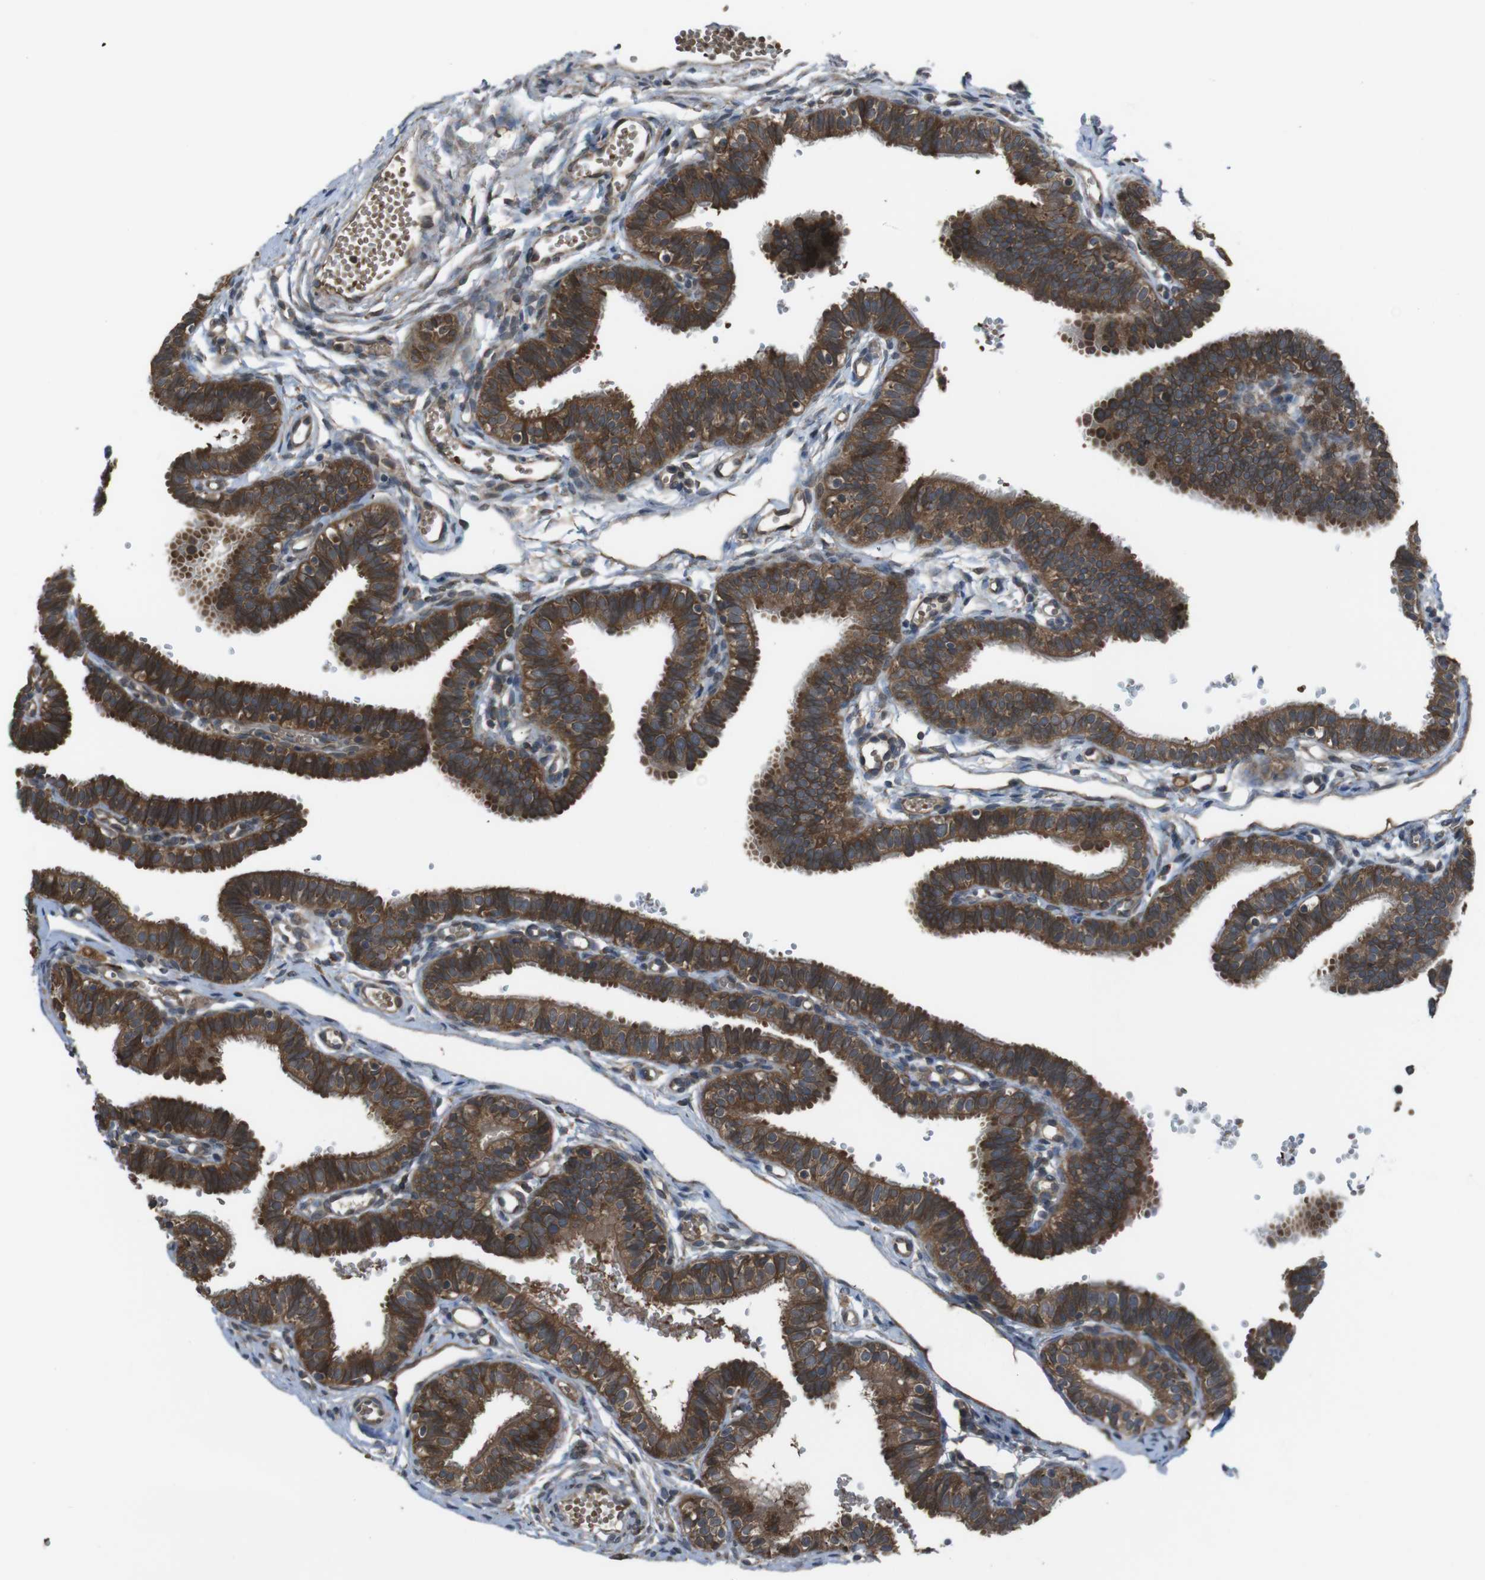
{"staining": {"intensity": "strong", "quantity": ">75%", "location": "cytoplasmic/membranous"}, "tissue": "fallopian tube", "cell_type": "Glandular cells", "image_type": "normal", "snomed": [{"axis": "morphology", "description": "Normal tissue, NOS"}, {"axis": "topography", "description": "Fallopian tube"}, {"axis": "topography", "description": "Placenta"}], "caption": "Strong cytoplasmic/membranous protein staining is appreciated in approximately >75% of glandular cells in fallopian tube. (IHC, brightfield microscopy, high magnification).", "gene": "SSR3", "patient": {"sex": "female", "age": 34}}